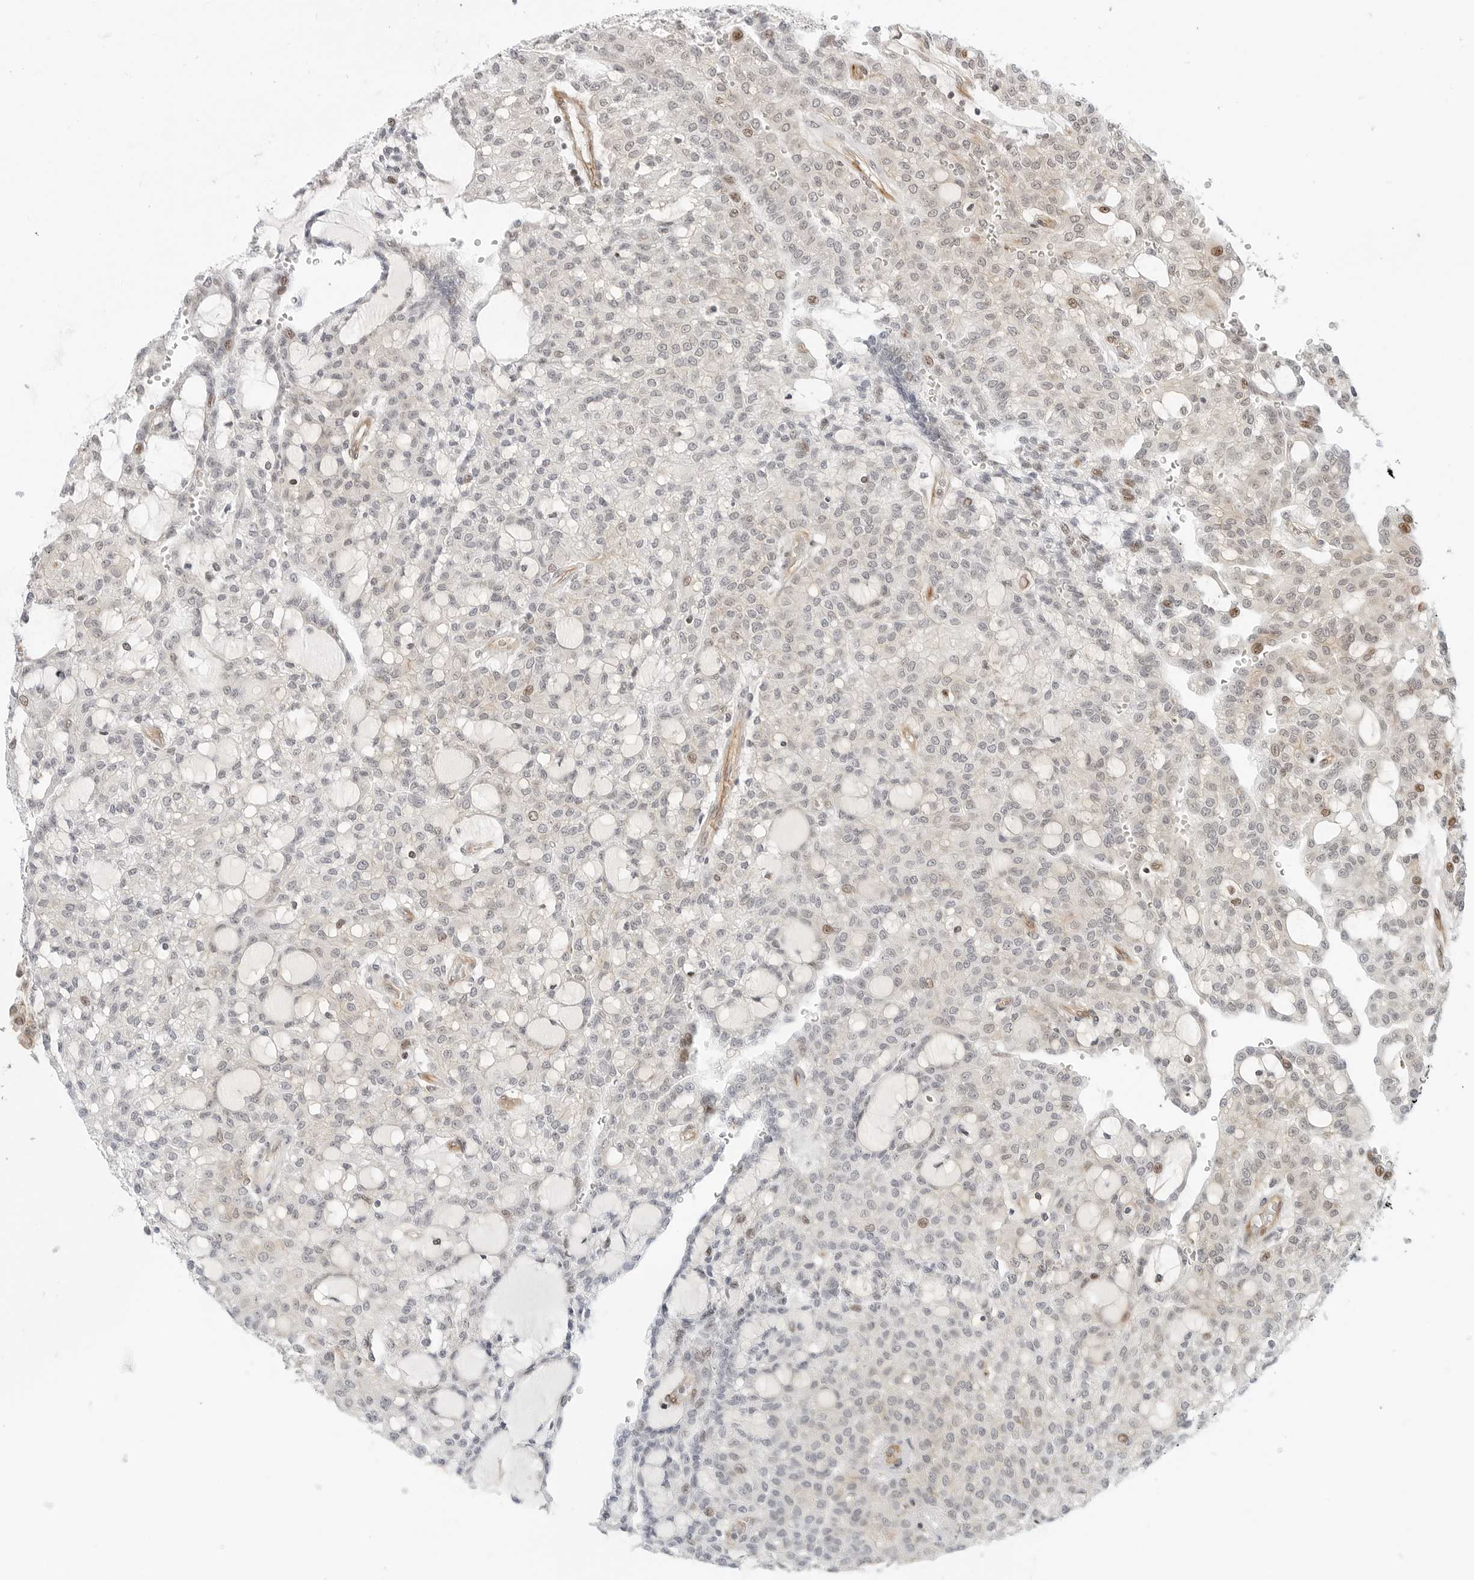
{"staining": {"intensity": "weak", "quantity": "<25%", "location": "nuclear"}, "tissue": "renal cancer", "cell_type": "Tumor cells", "image_type": "cancer", "snomed": [{"axis": "morphology", "description": "Adenocarcinoma, NOS"}, {"axis": "topography", "description": "Kidney"}], "caption": "Renal cancer was stained to show a protein in brown. There is no significant expression in tumor cells.", "gene": "ZNF613", "patient": {"sex": "male", "age": 63}}